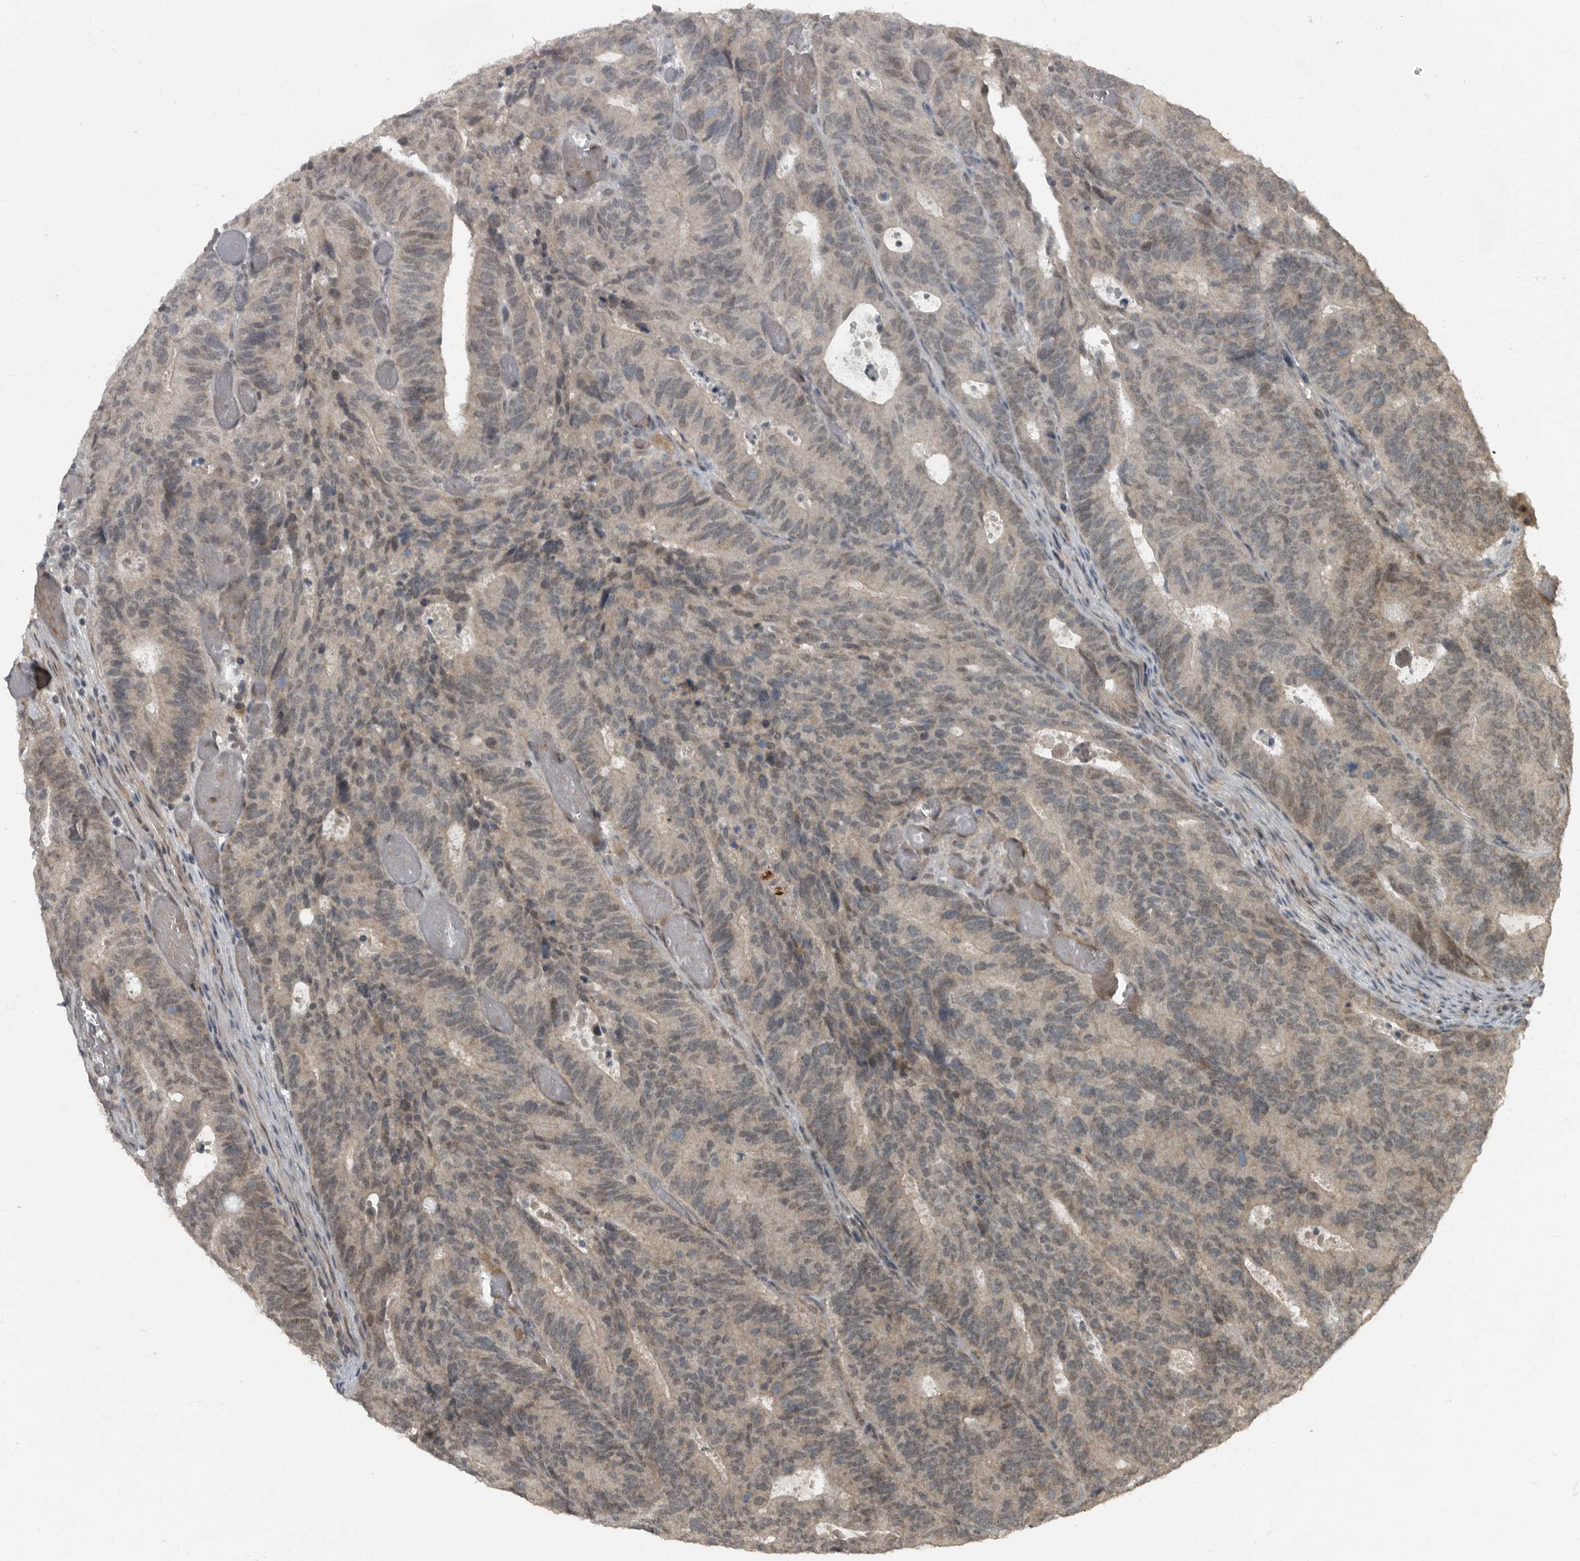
{"staining": {"intensity": "weak", "quantity": "25%-75%", "location": "cytoplasmic/membranous,nuclear"}, "tissue": "colorectal cancer", "cell_type": "Tumor cells", "image_type": "cancer", "snomed": [{"axis": "morphology", "description": "Adenocarcinoma, NOS"}, {"axis": "topography", "description": "Colon"}], "caption": "Human colorectal cancer (adenocarcinoma) stained with a brown dye displays weak cytoplasmic/membranous and nuclear positive positivity in about 25%-75% of tumor cells.", "gene": "FOXO1", "patient": {"sex": "male", "age": 87}}